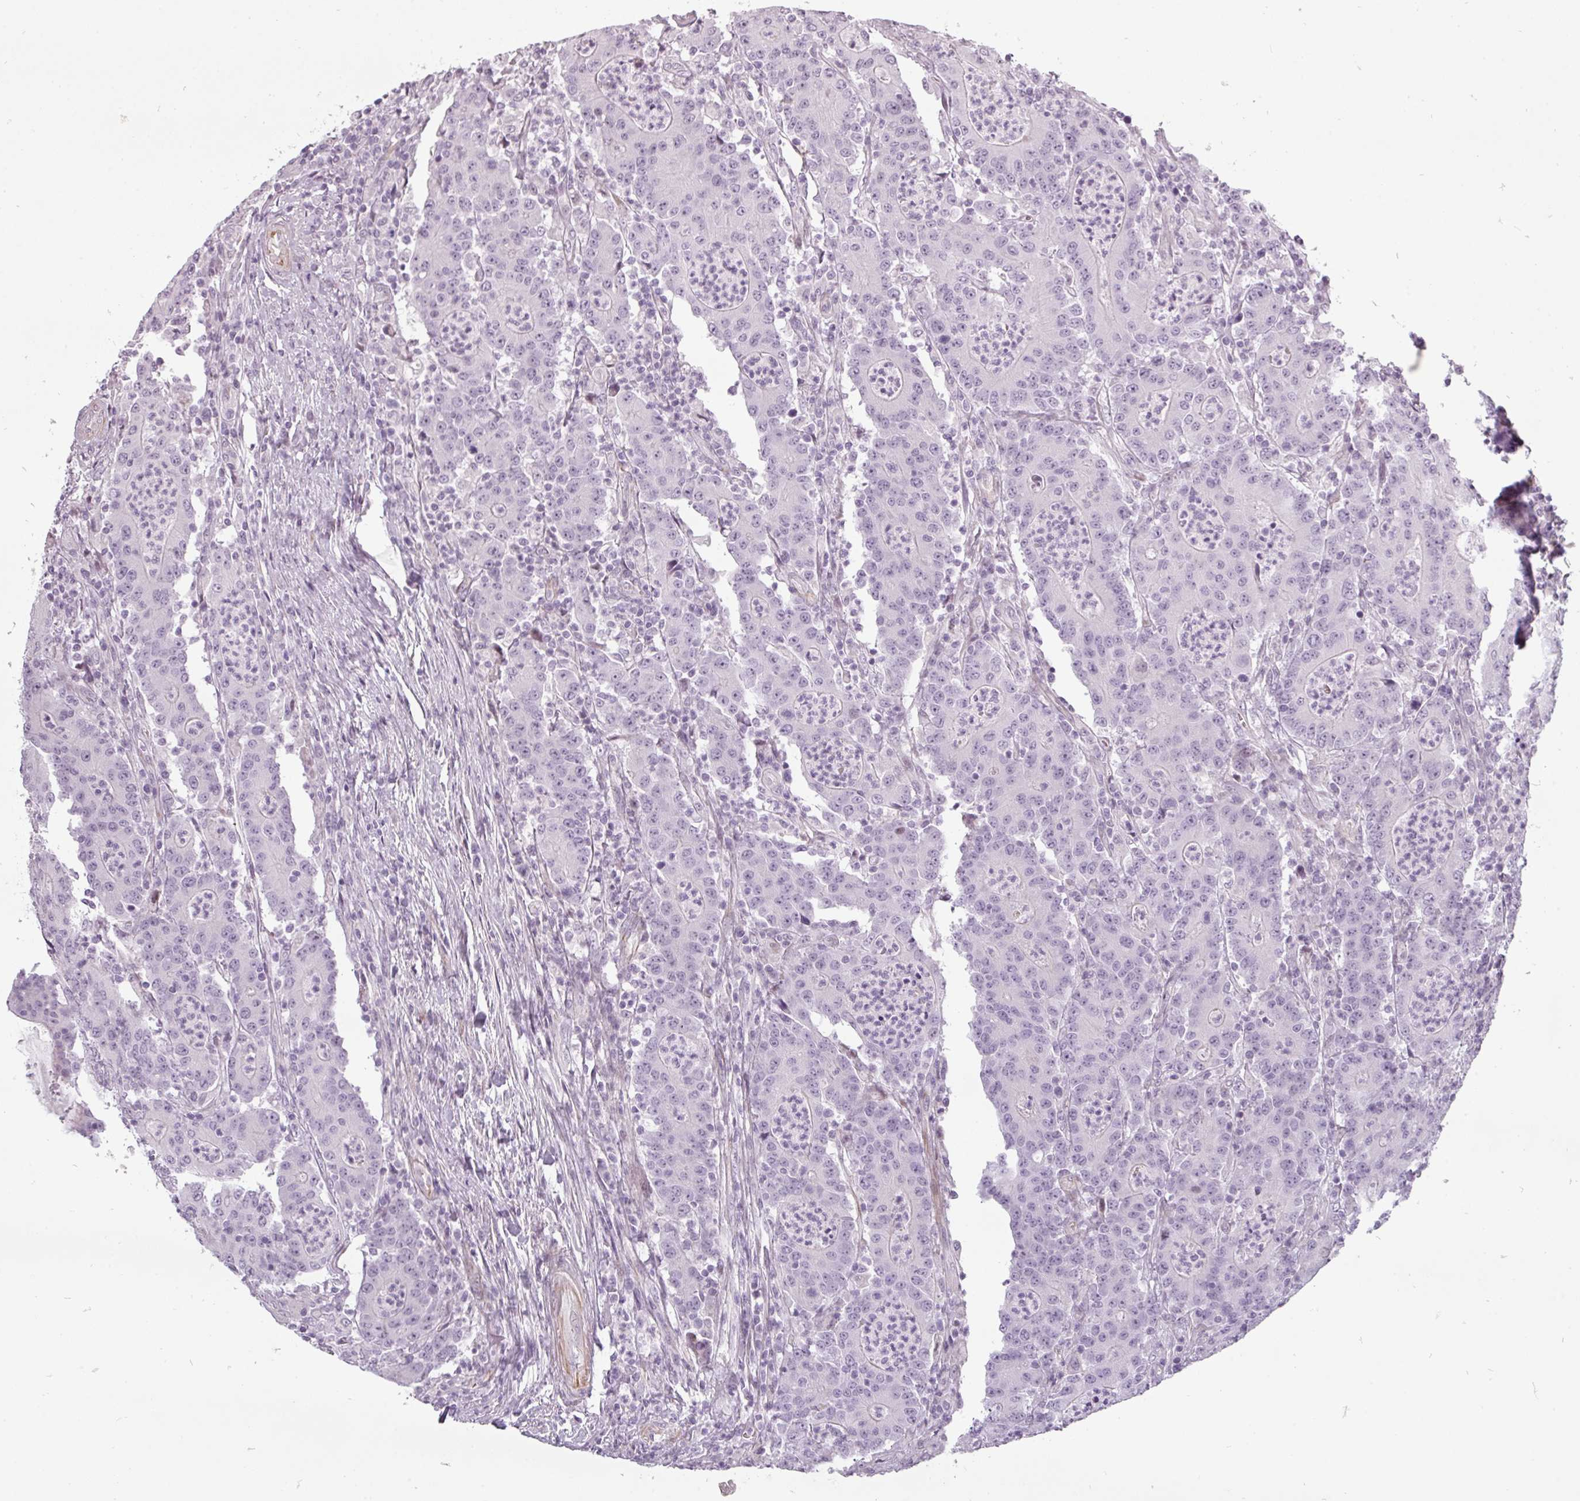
{"staining": {"intensity": "negative", "quantity": "none", "location": "none"}, "tissue": "colorectal cancer", "cell_type": "Tumor cells", "image_type": "cancer", "snomed": [{"axis": "morphology", "description": "Adenocarcinoma, NOS"}, {"axis": "topography", "description": "Colon"}], "caption": "Colorectal cancer (adenocarcinoma) was stained to show a protein in brown. There is no significant positivity in tumor cells. (Immunohistochemistry (ihc), brightfield microscopy, high magnification).", "gene": "CHRDL1", "patient": {"sex": "male", "age": 83}}